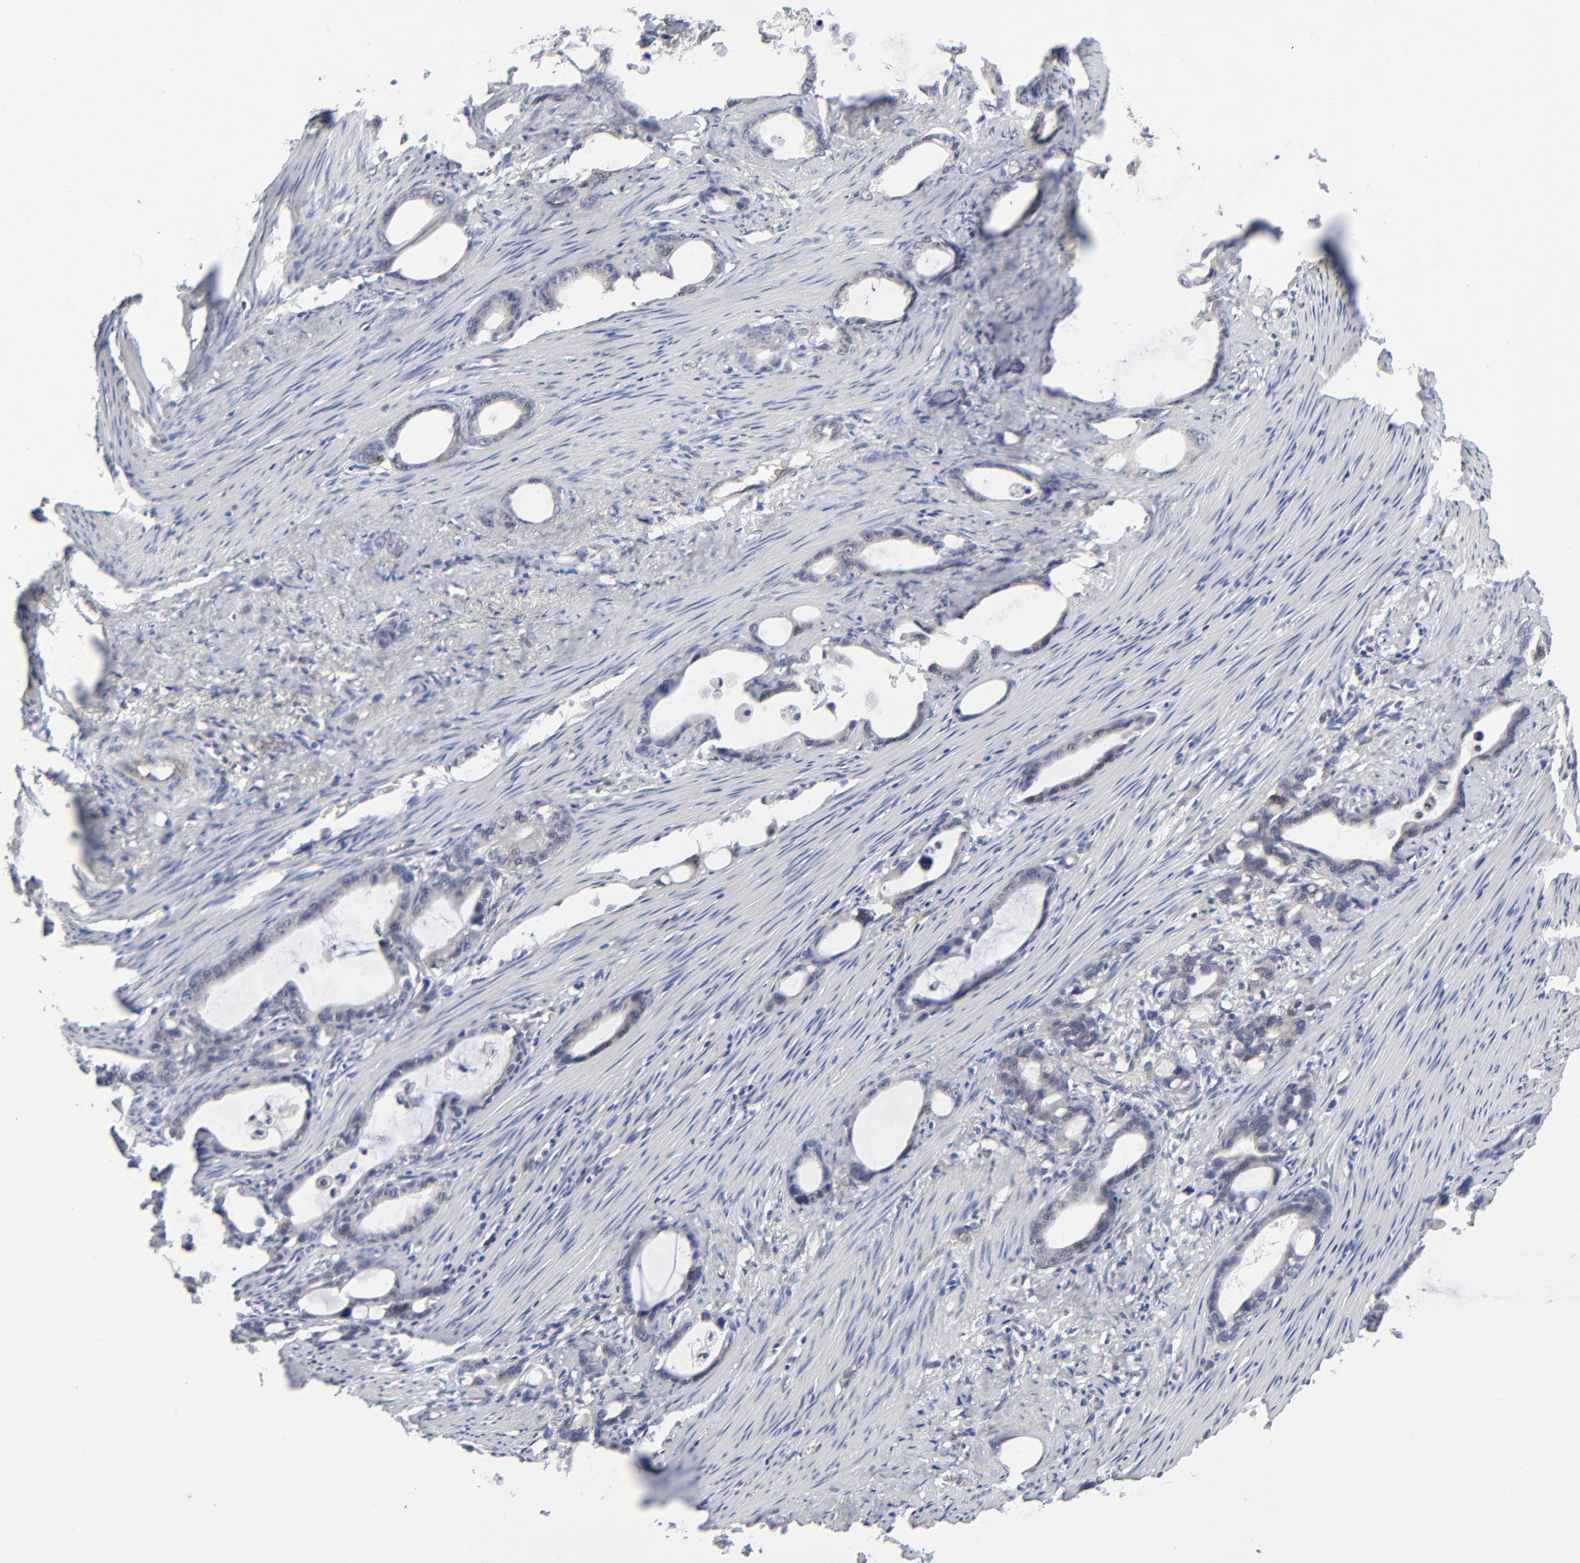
{"staining": {"intensity": "weak", "quantity": "25%-75%", "location": "cytoplasmic/membranous"}, "tissue": "stomach cancer", "cell_type": "Tumor cells", "image_type": "cancer", "snomed": [{"axis": "morphology", "description": "Adenocarcinoma, NOS"}, {"axis": "topography", "description": "Stomach"}], "caption": "A low amount of weak cytoplasmic/membranous positivity is present in about 25%-75% of tumor cells in adenocarcinoma (stomach) tissue.", "gene": "RPS6KB1", "patient": {"sex": "female", "age": 75}}